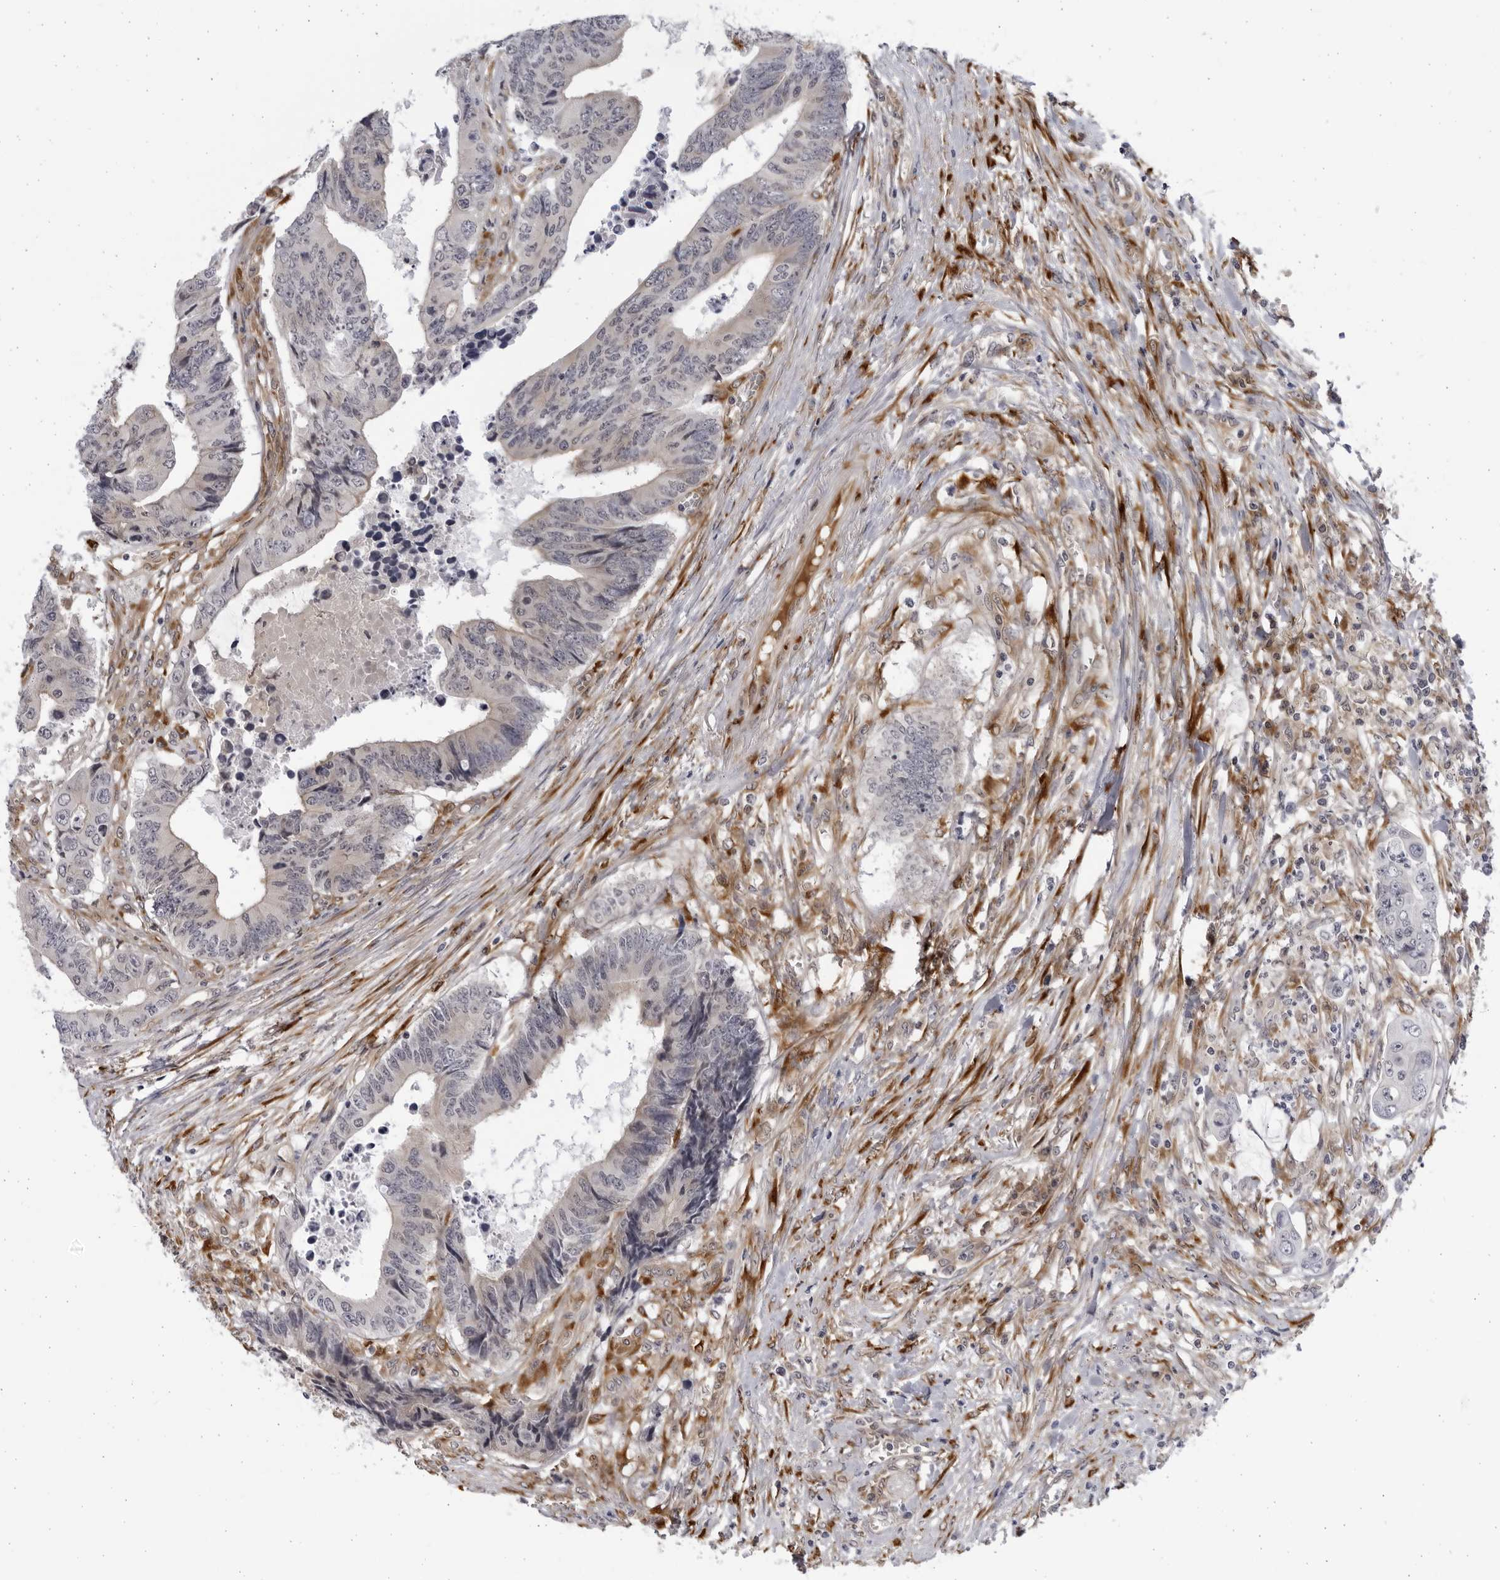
{"staining": {"intensity": "weak", "quantity": "<25%", "location": "cytoplasmic/membranous"}, "tissue": "colorectal cancer", "cell_type": "Tumor cells", "image_type": "cancer", "snomed": [{"axis": "morphology", "description": "Adenocarcinoma, NOS"}, {"axis": "topography", "description": "Rectum"}], "caption": "High magnification brightfield microscopy of colorectal adenocarcinoma stained with DAB (brown) and counterstained with hematoxylin (blue): tumor cells show no significant staining.", "gene": "BMP2K", "patient": {"sex": "male", "age": 84}}